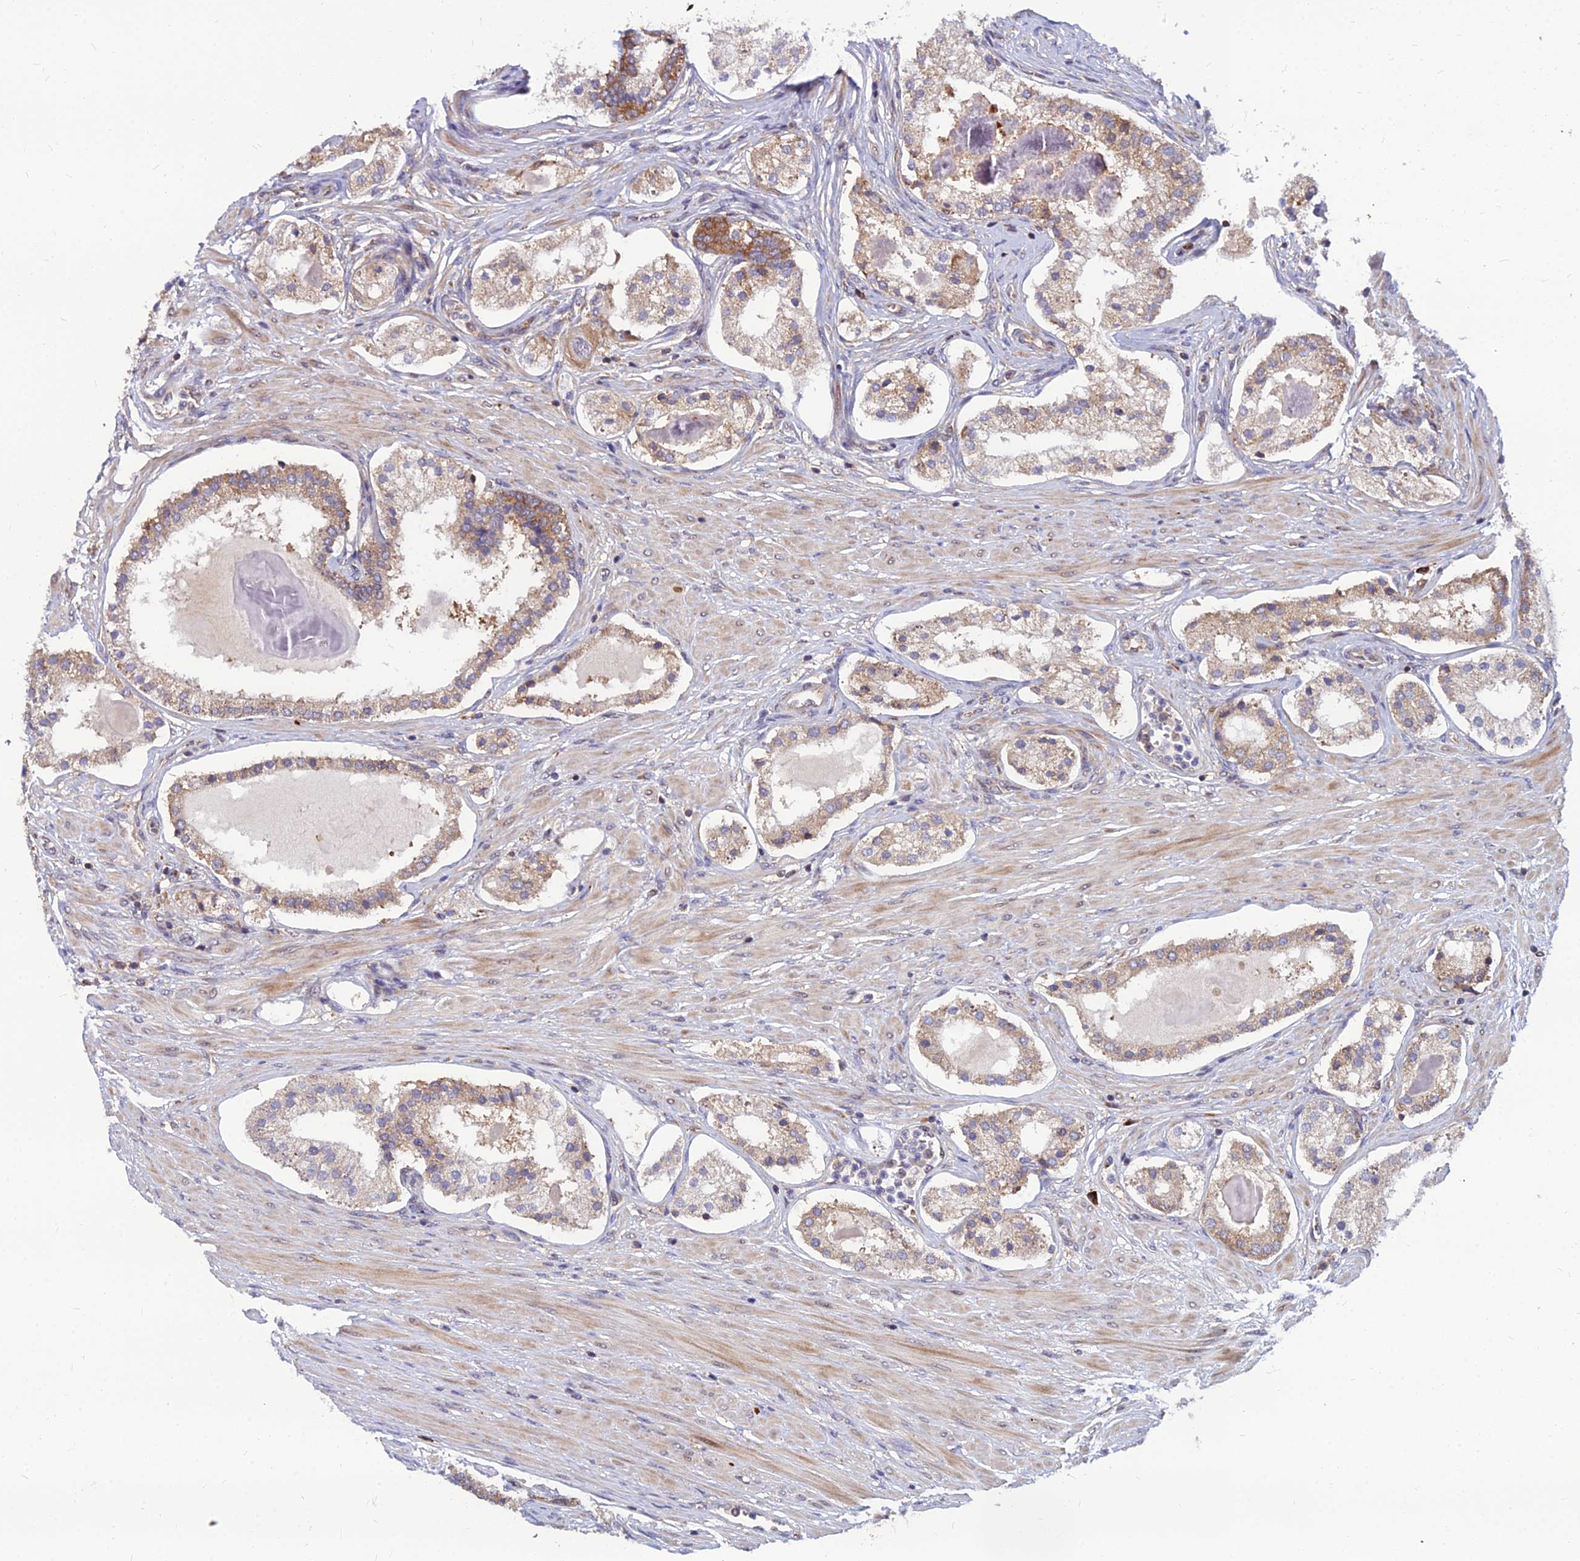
{"staining": {"intensity": "weak", "quantity": "25%-75%", "location": "cytoplasmic/membranous"}, "tissue": "prostate cancer", "cell_type": "Tumor cells", "image_type": "cancer", "snomed": [{"axis": "morphology", "description": "Adenocarcinoma, Low grade"}, {"axis": "topography", "description": "Prostate"}], "caption": "A brown stain shows weak cytoplasmic/membranous expression of a protein in adenocarcinoma (low-grade) (prostate) tumor cells.", "gene": "CCT6B", "patient": {"sex": "male", "age": 59}}